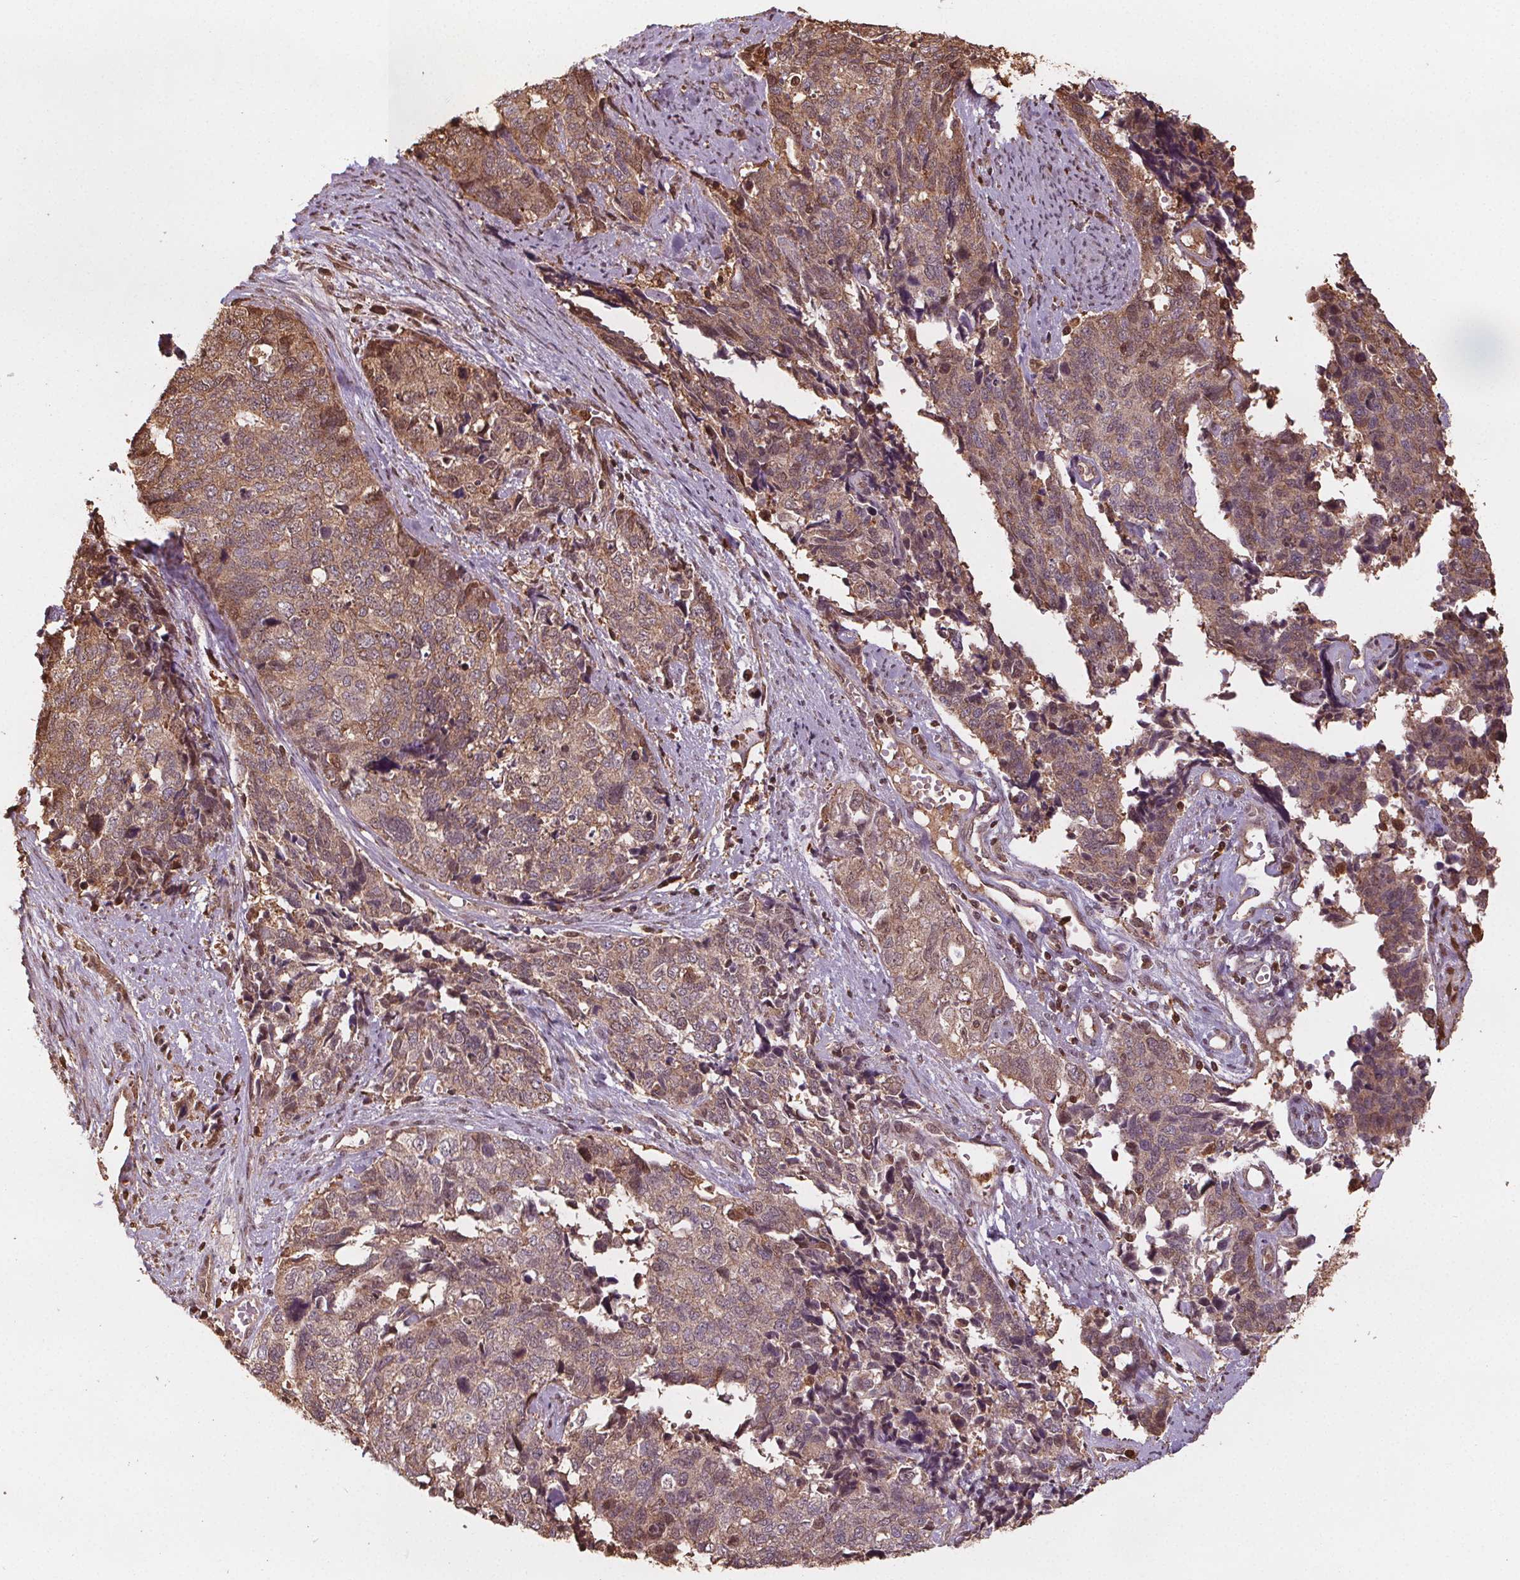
{"staining": {"intensity": "moderate", "quantity": ">75%", "location": "cytoplasmic/membranous,nuclear"}, "tissue": "cervical cancer", "cell_type": "Tumor cells", "image_type": "cancer", "snomed": [{"axis": "morphology", "description": "Squamous cell carcinoma, NOS"}, {"axis": "topography", "description": "Cervix"}], "caption": "This image shows immunohistochemistry (IHC) staining of human cervical squamous cell carcinoma, with medium moderate cytoplasmic/membranous and nuclear expression in approximately >75% of tumor cells.", "gene": "ENO1", "patient": {"sex": "female", "age": 63}}